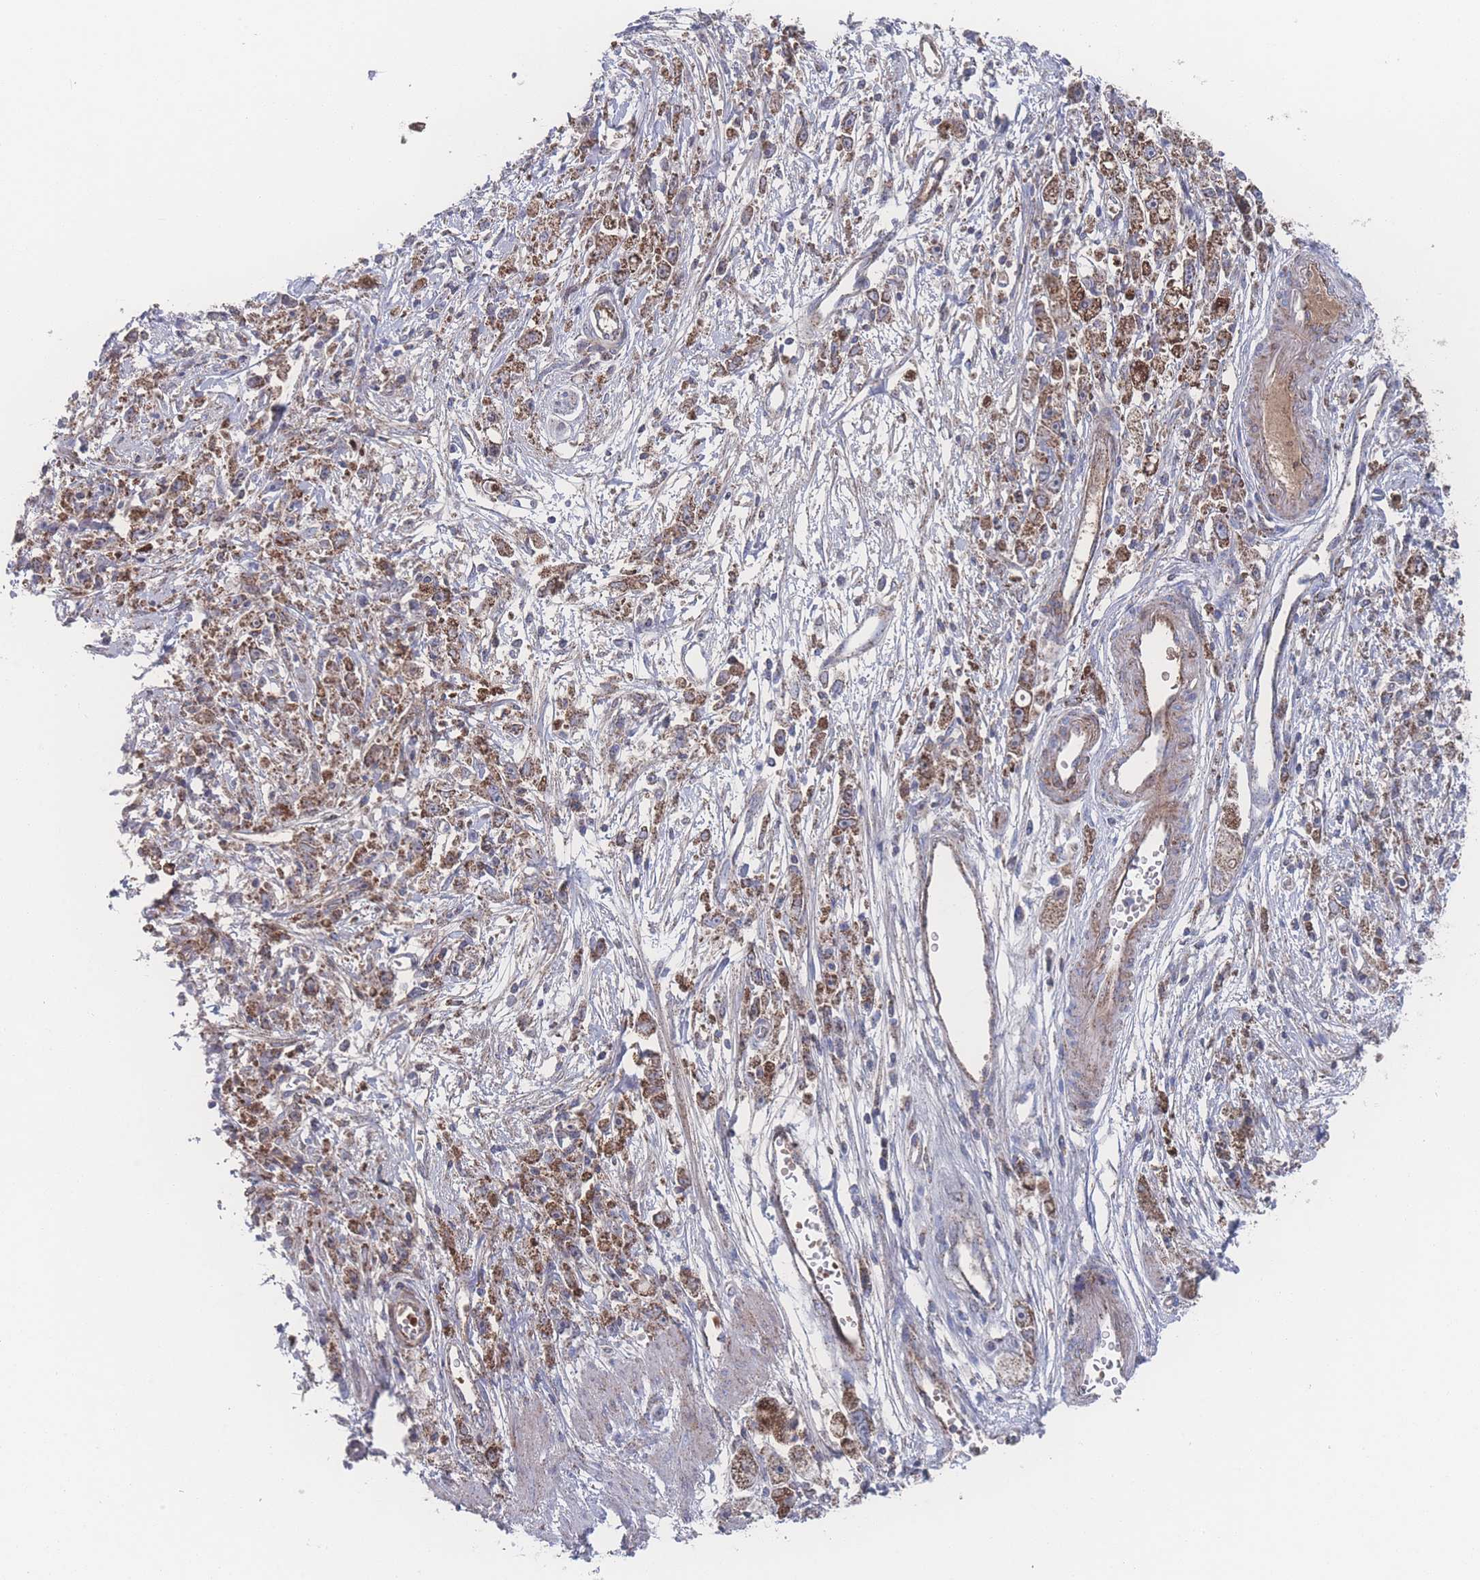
{"staining": {"intensity": "strong", "quantity": ">75%", "location": "cytoplasmic/membranous"}, "tissue": "stomach cancer", "cell_type": "Tumor cells", "image_type": "cancer", "snomed": [{"axis": "morphology", "description": "Adenocarcinoma, NOS"}, {"axis": "topography", "description": "Stomach"}], "caption": "High-power microscopy captured an IHC photomicrograph of stomach cancer, revealing strong cytoplasmic/membranous expression in about >75% of tumor cells.", "gene": "PEX14", "patient": {"sex": "female", "age": 59}}